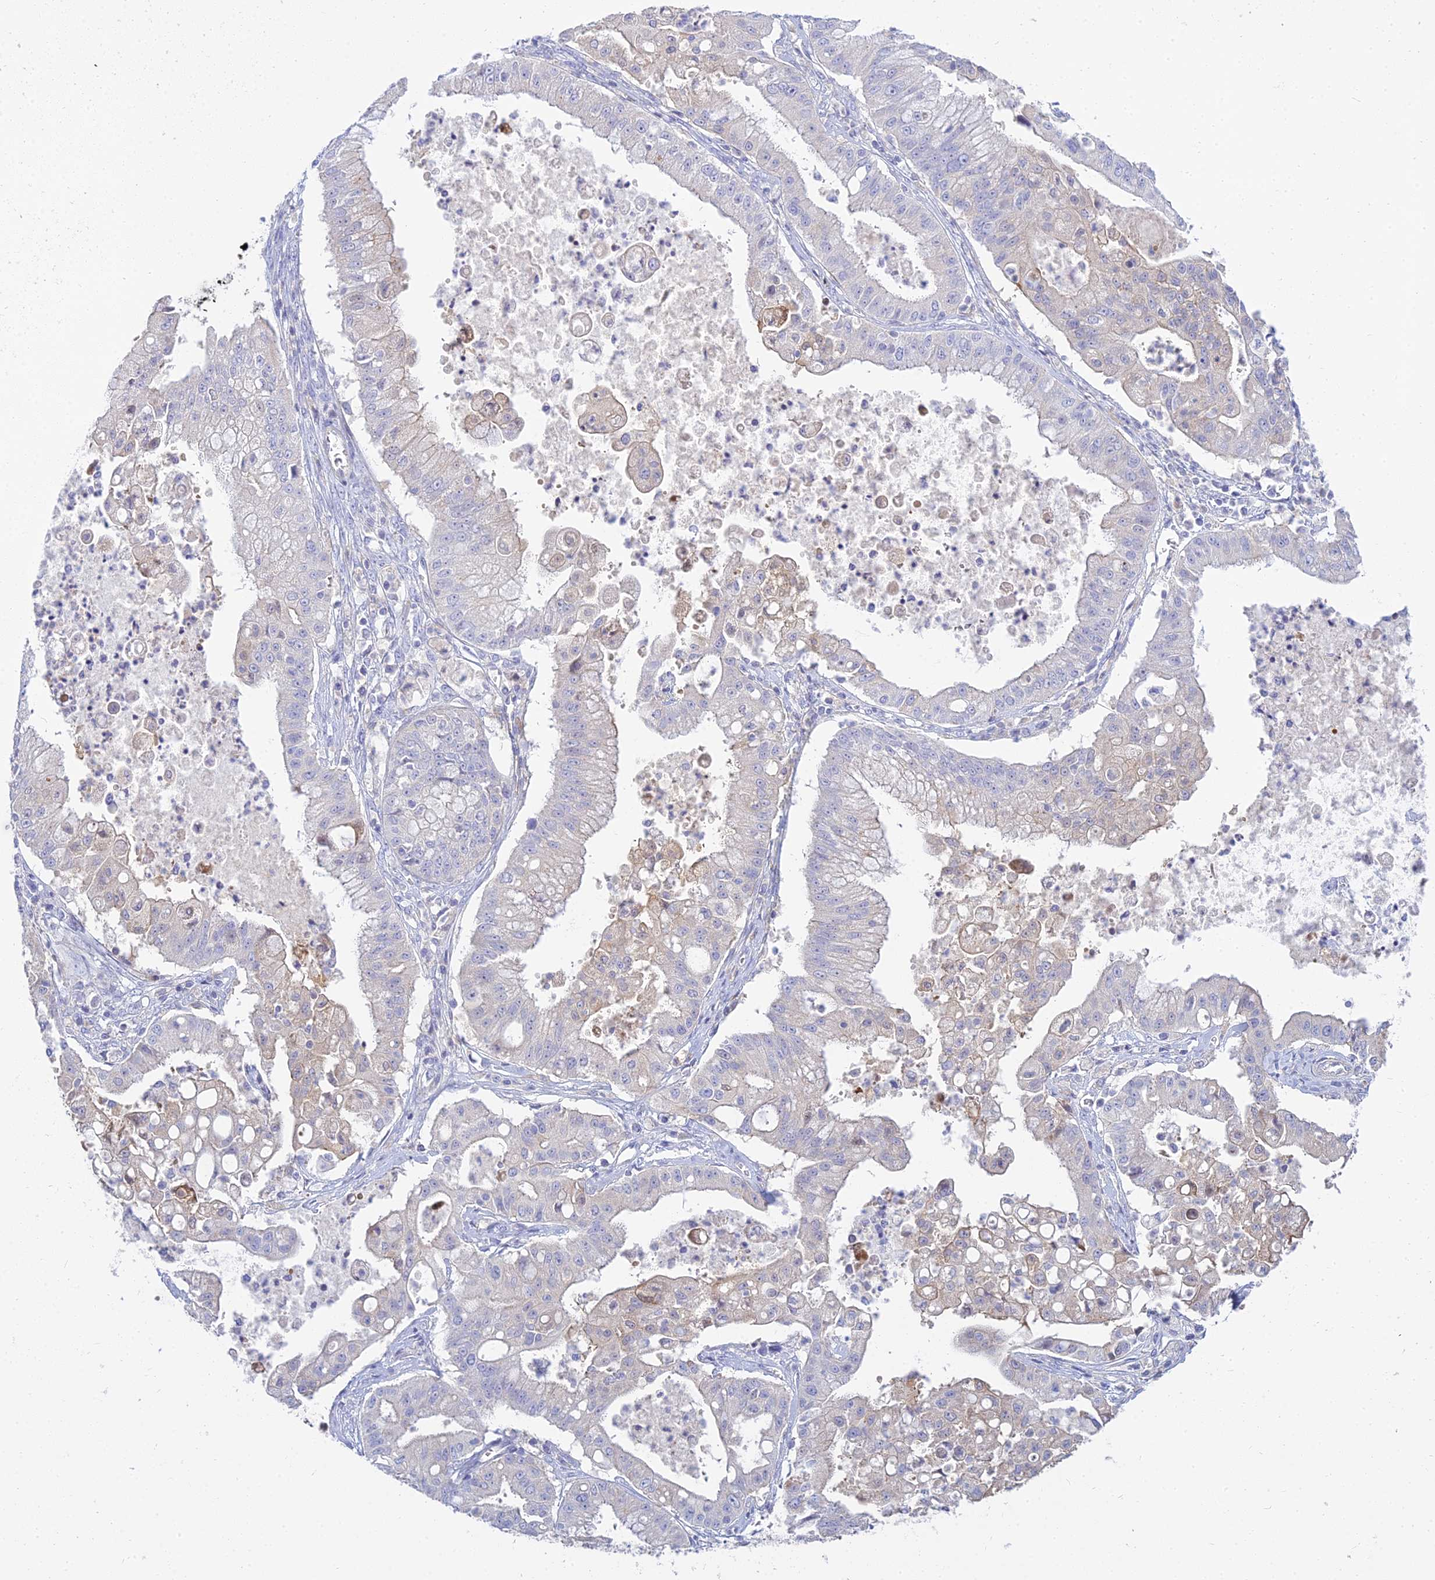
{"staining": {"intensity": "negative", "quantity": "none", "location": "none"}, "tissue": "ovarian cancer", "cell_type": "Tumor cells", "image_type": "cancer", "snomed": [{"axis": "morphology", "description": "Cystadenocarcinoma, mucinous, NOS"}, {"axis": "topography", "description": "Ovary"}], "caption": "The photomicrograph demonstrates no significant staining in tumor cells of ovarian cancer.", "gene": "SMIM24", "patient": {"sex": "female", "age": 70}}